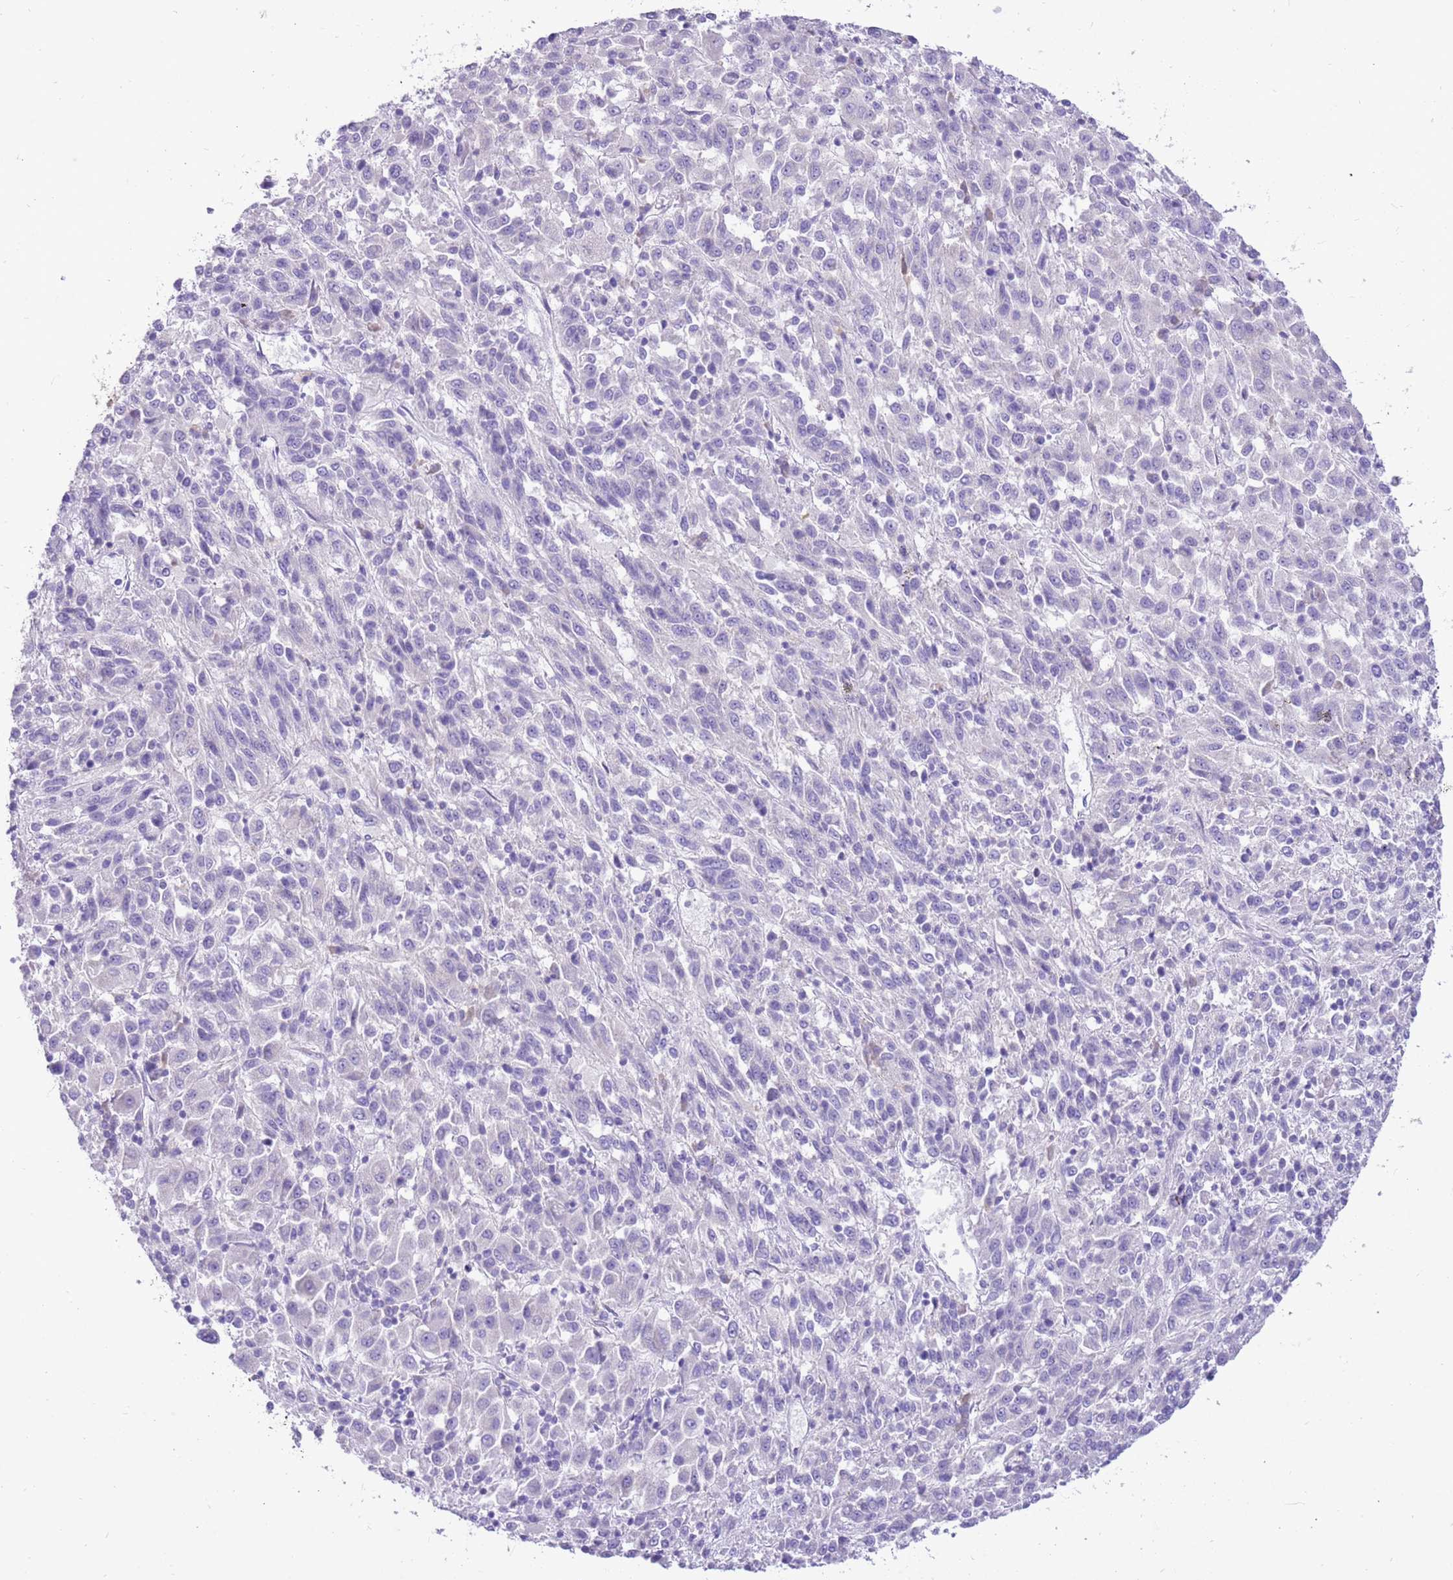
{"staining": {"intensity": "negative", "quantity": "none", "location": "none"}, "tissue": "melanoma", "cell_type": "Tumor cells", "image_type": "cancer", "snomed": [{"axis": "morphology", "description": "Malignant melanoma, Metastatic site"}, {"axis": "topography", "description": "Lung"}], "caption": "Micrograph shows no significant protein positivity in tumor cells of melanoma. Nuclei are stained in blue.", "gene": "R3HDM4", "patient": {"sex": "male", "age": 64}}